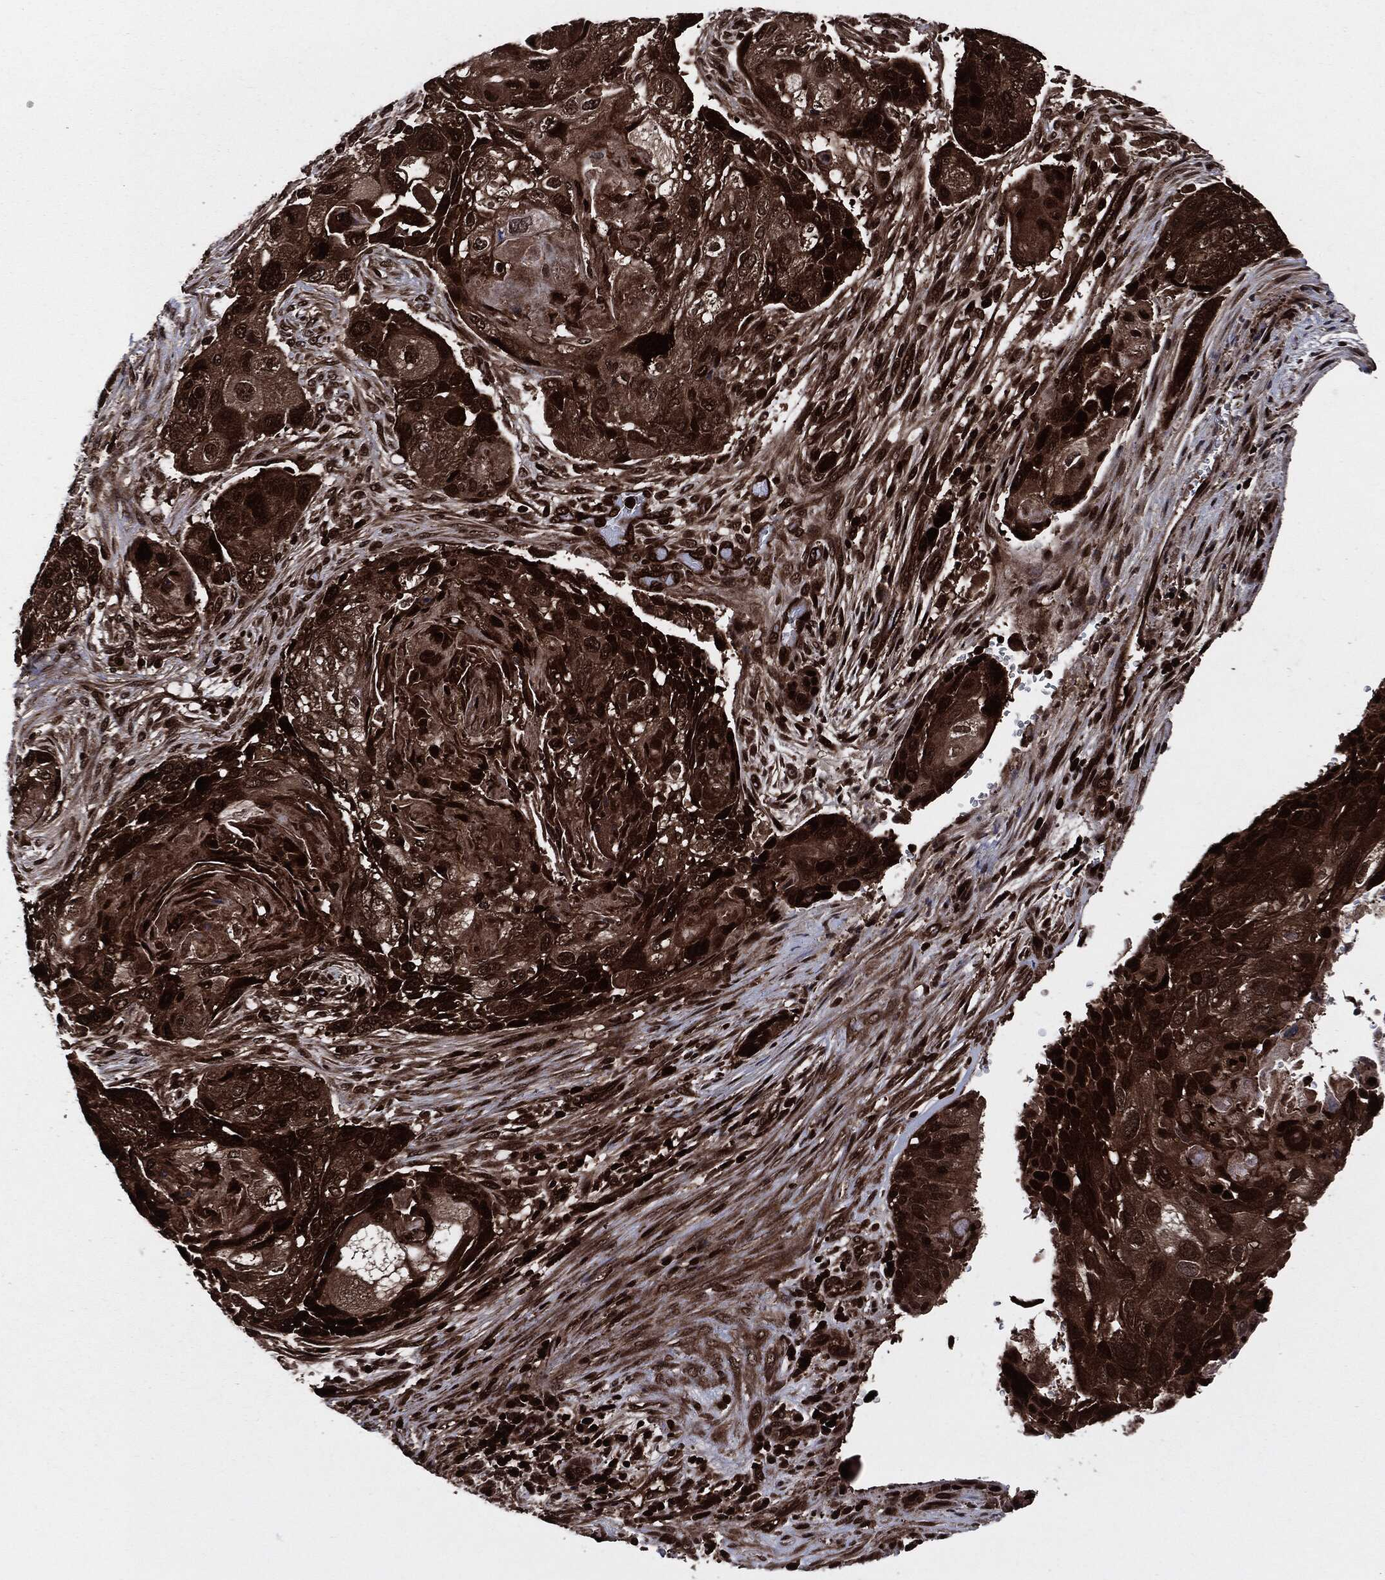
{"staining": {"intensity": "strong", "quantity": ">75%", "location": "cytoplasmic/membranous,nuclear"}, "tissue": "lung cancer", "cell_type": "Tumor cells", "image_type": "cancer", "snomed": [{"axis": "morphology", "description": "Normal tissue, NOS"}, {"axis": "morphology", "description": "Squamous cell carcinoma, NOS"}, {"axis": "topography", "description": "Bronchus"}, {"axis": "topography", "description": "Lung"}], "caption": "Immunohistochemical staining of lung cancer (squamous cell carcinoma) displays high levels of strong cytoplasmic/membranous and nuclear protein staining in about >75% of tumor cells. (DAB (3,3'-diaminobenzidine) = brown stain, brightfield microscopy at high magnification).", "gene": "YWHAB", "patient": {"sex": "male", "age": 69}}